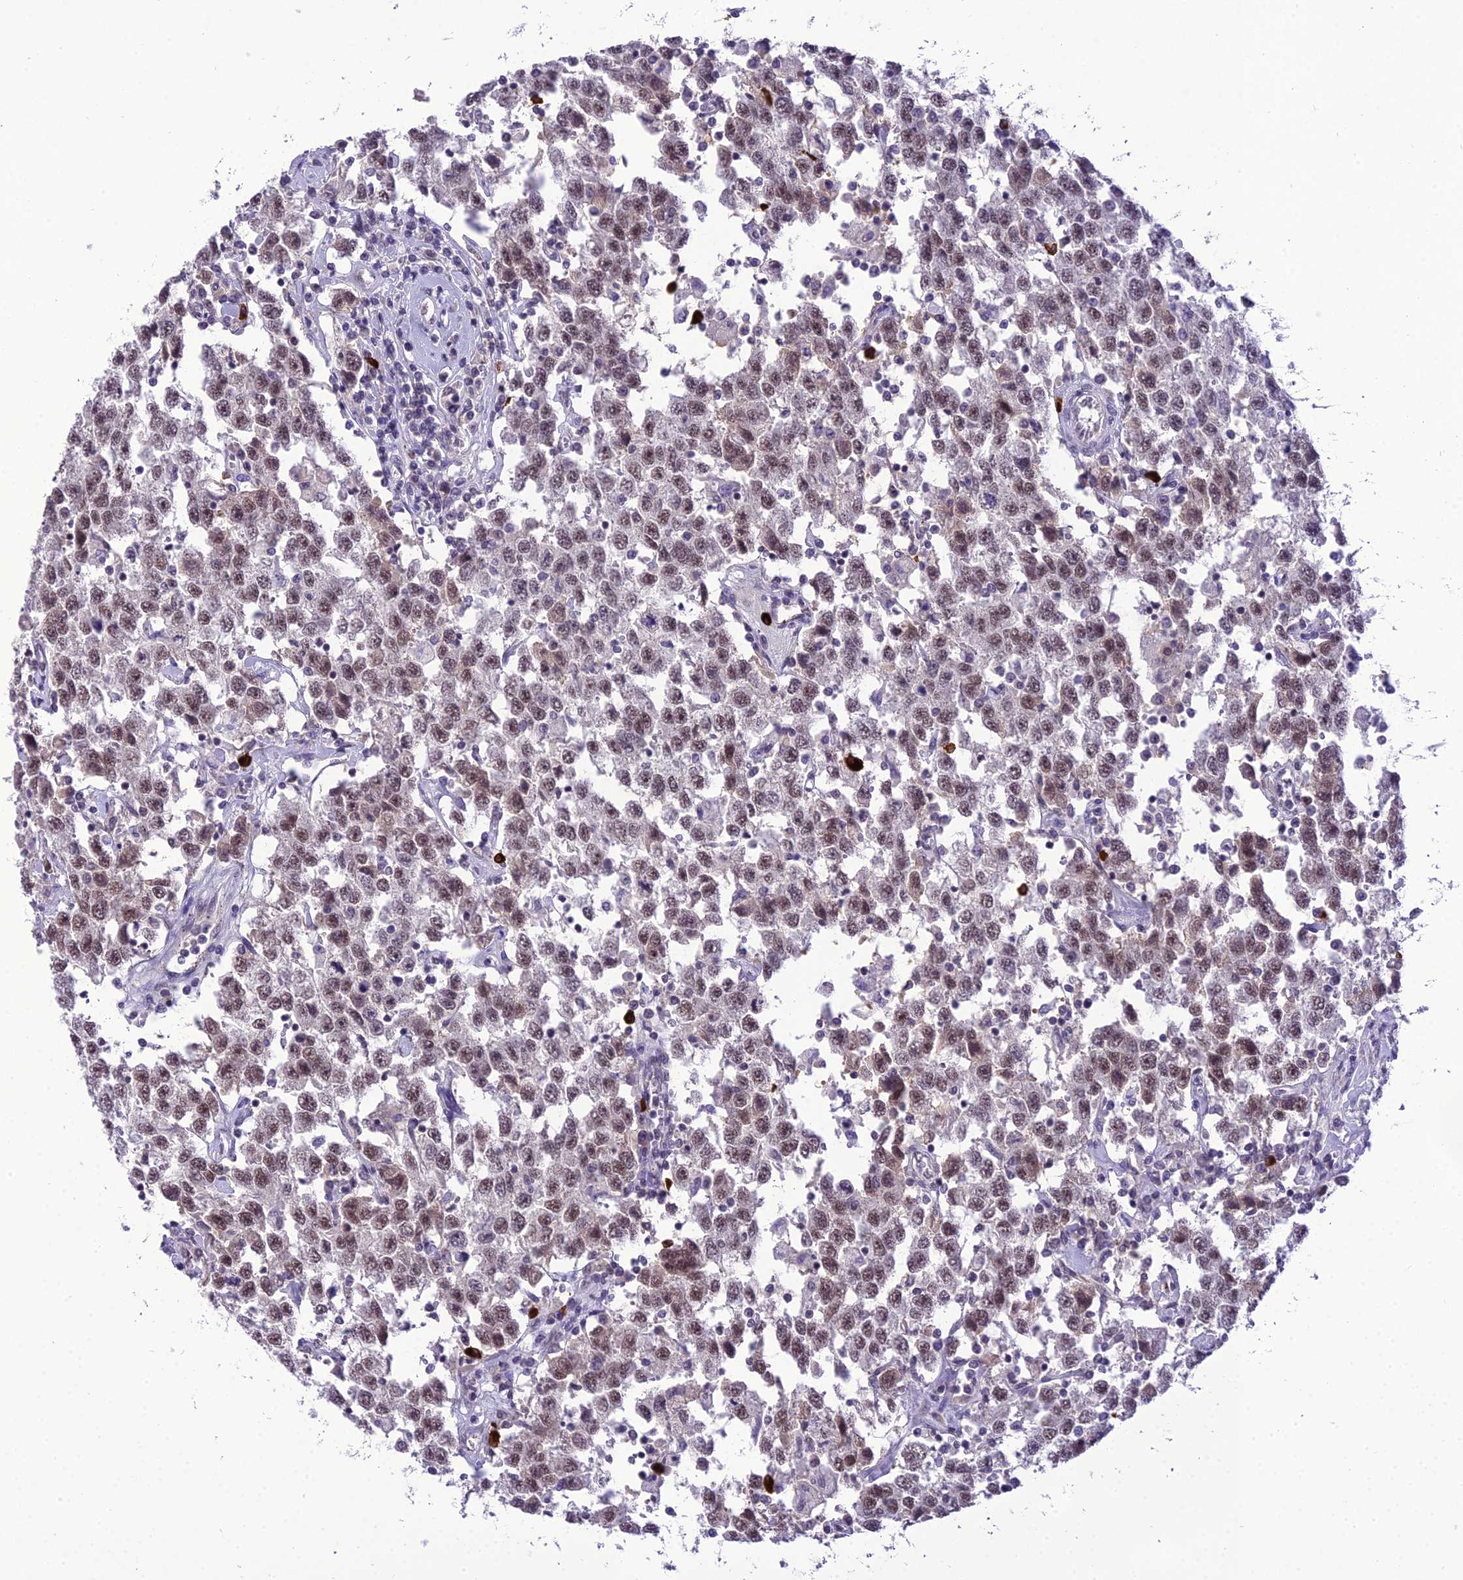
{"staining": {"intensity": "moderate", "quantity": ">75%", "location": "nuclear"}, "tissue": "testis cancer", "cell_type": "Tumor cells", "image_type": "cancer", "snomed": [{"axis": "morphology", "description": "Seminoma, NOS"}, {"axis": "topography", "description": "Testis"}], "caption": "Immunohistochemistry image of neoplastic tissue: testis cancer (seminoma) stained using immunohistochemistry exhibits medium levels of moderate protein expression localized specifically in the nuclear of tumor cells, appearing as a nuclear brown color.", "gene": "SH3RF3", "patient": {"sex": "male", "age": 41}}